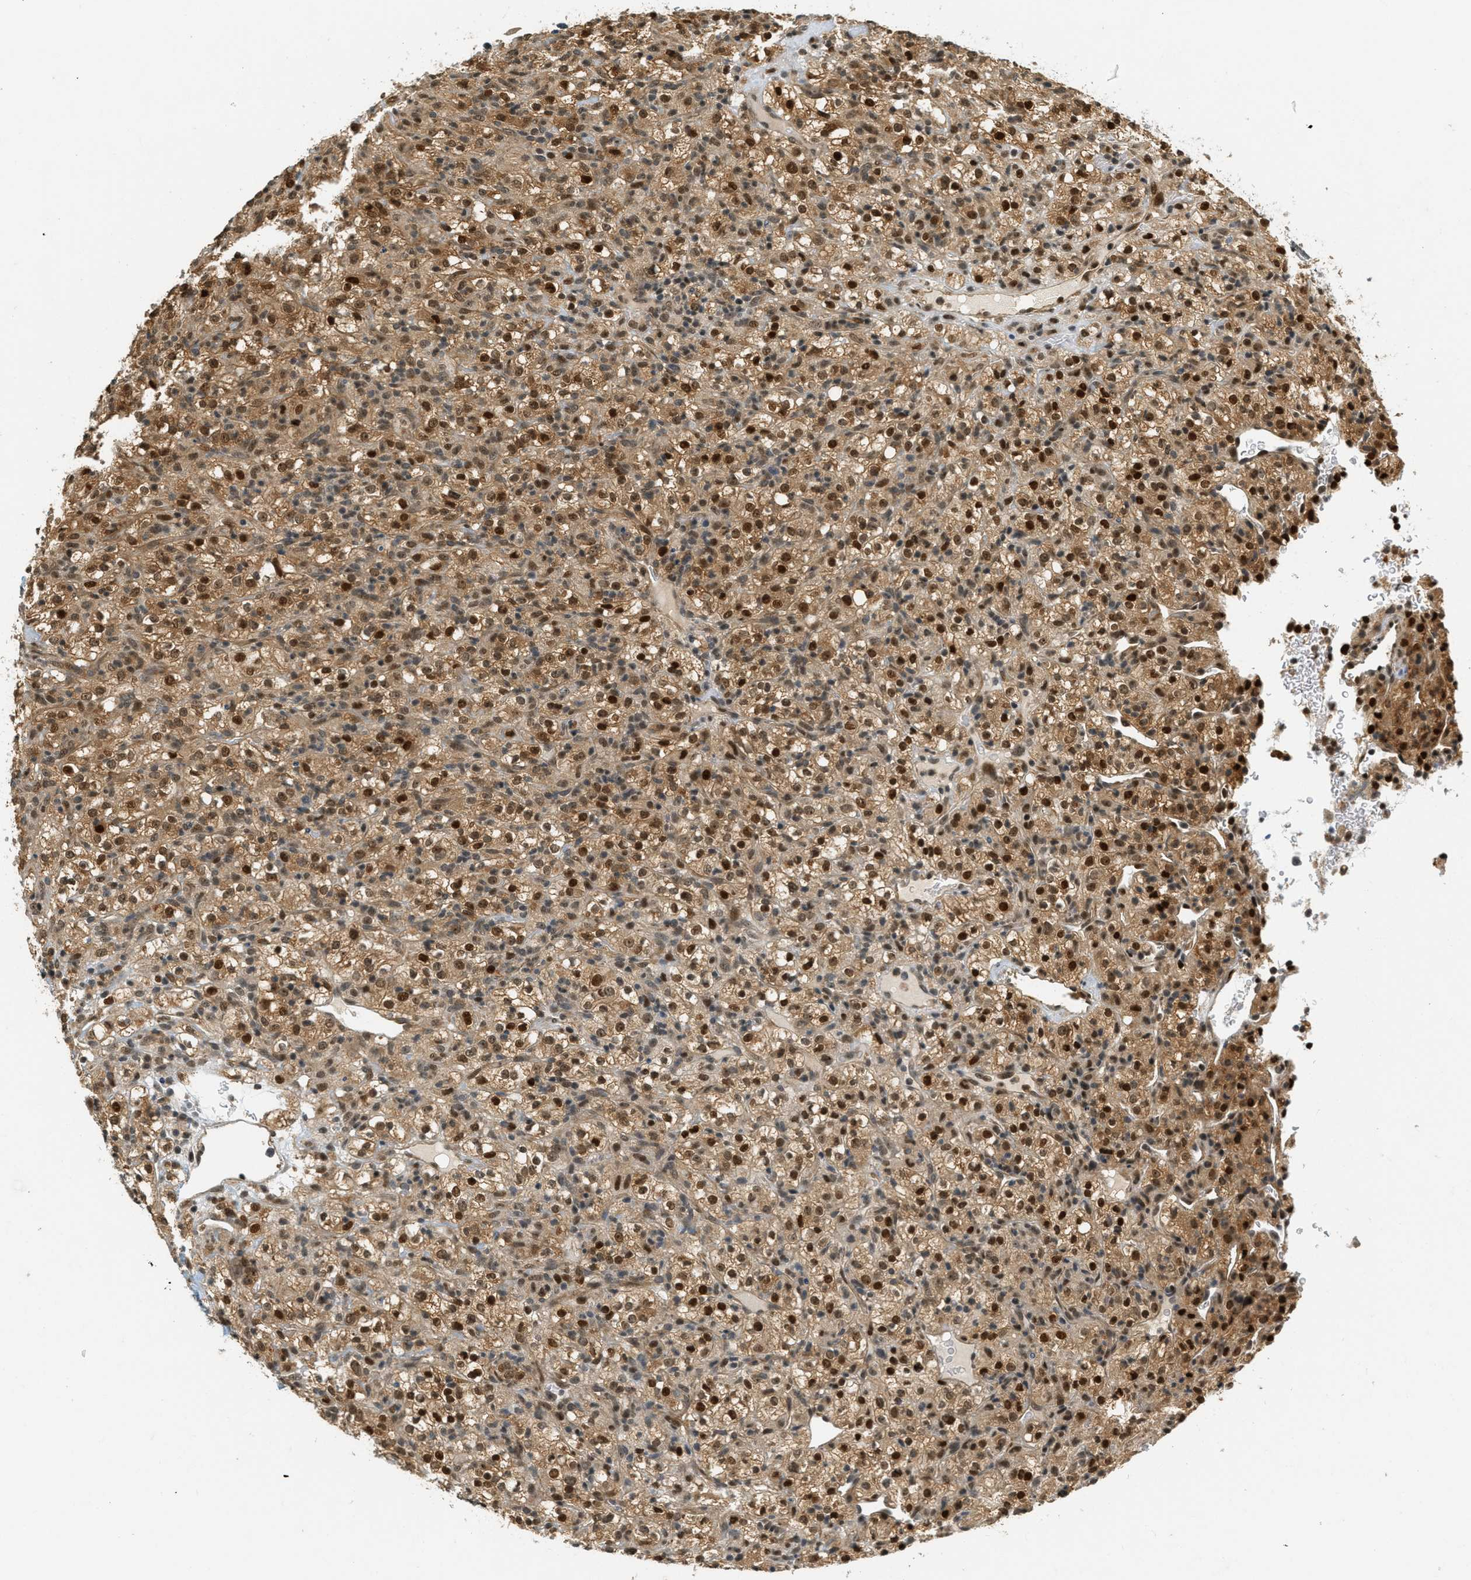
{"staining": {"intensity": "strong", "quantity": ">75%", "location": "cytoplasmic/membranous,nuclear"}, "tissue": "renal cancer", "cell_type": "Tumor cells", "image_type": "cancer", "snomed": [{"axis": "morphology", "description": "Normal tissue, NOS"}, {"axis": "morphology", "description": "Adenocarcinoma, NOS"}, {"axis": "topography", "description": "Kidney"}], "caption": "Immunohistochemical staining of adenocarcinoma (renal) exhibits high levels of strong cytoplasmic/membranous and nuclear positivity in approximately >75% of tumor cells.", "gene": "FOXM1", "patient": {"sex": "female", "age": 72}}